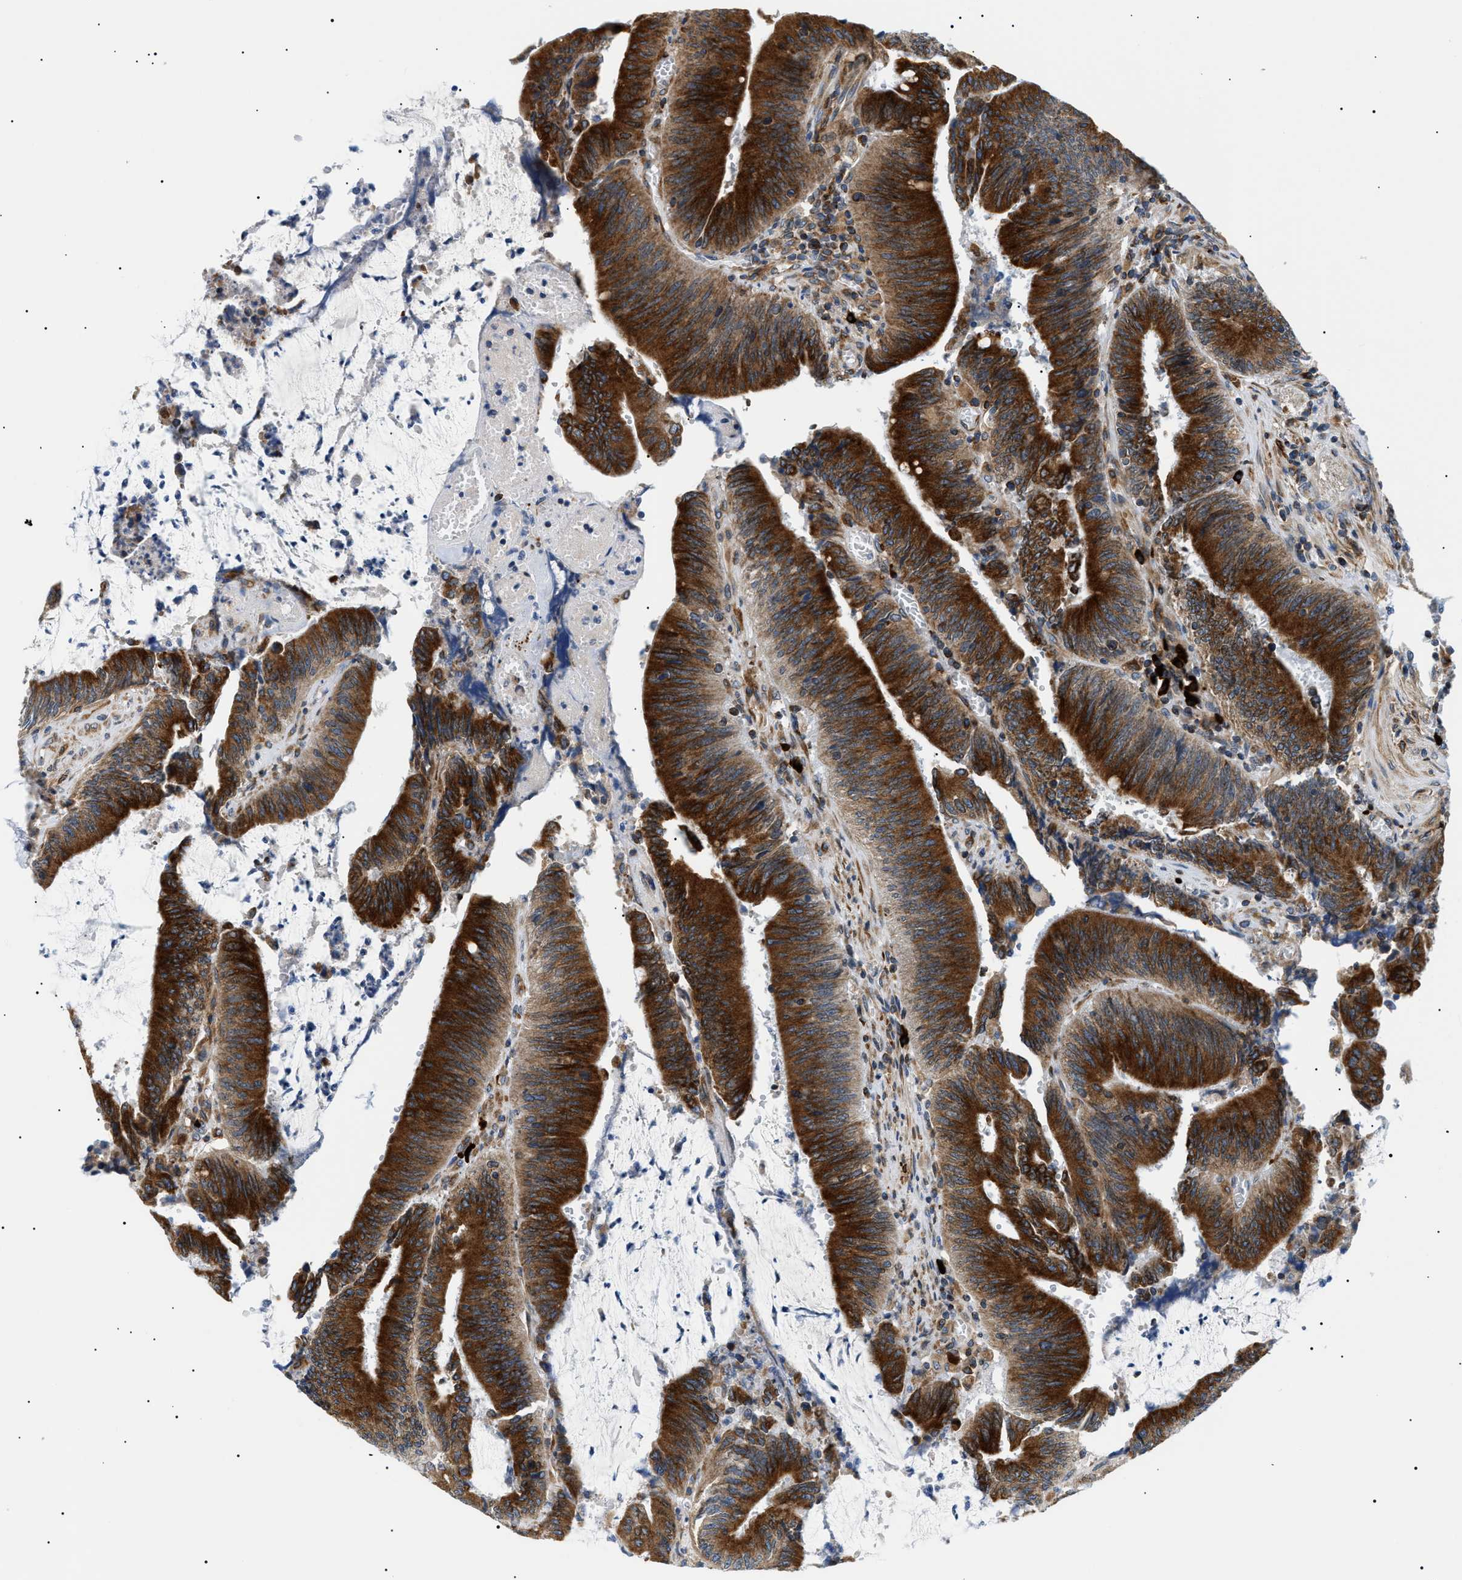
{"staining": {"intensity": "strong", "quantity": ">75%", "location": "cytoplasmic/membranous"}, "tissue": "colorectal cancer", "cell_type": "Tumor cells", "image_type": "cancer", "snomed": [{"axis": "morphology", "description": "Normal tissue, NOS"}, {"axis": "morphology", "description": "Adenocarcinoma, NOS"}, {"axis": "topography", "description": "Rectum"}], "caption": "Colorectal cancer tissue displays strong cytoplasmic/membranous expression in approximately >75% of tumor cells, visualized by immunohistochemistry.", "gene": "DERL1", "patient": {"sex": "female", "age": 66}}